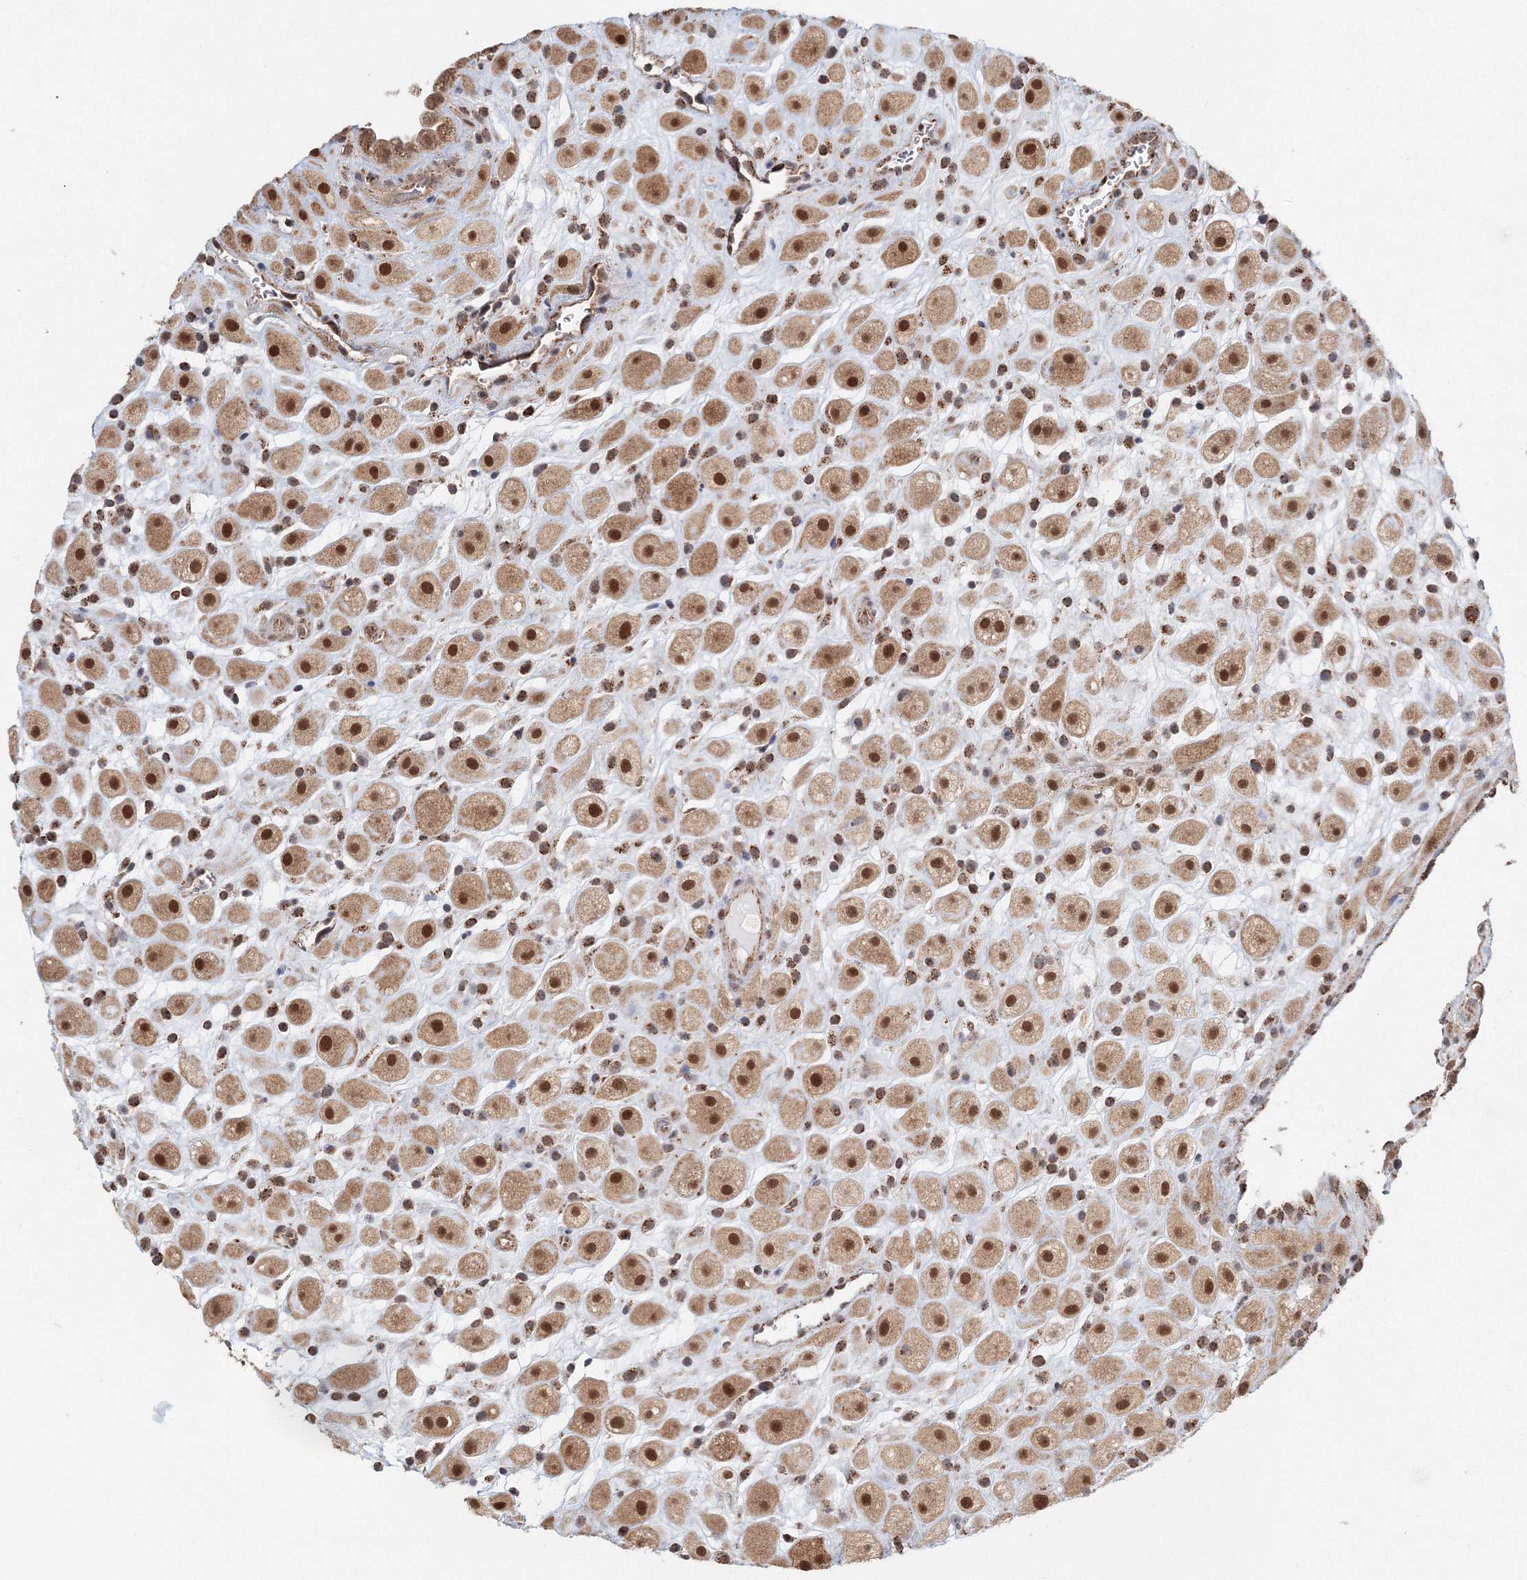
{"staining": {"intensity": "moderate", "quantity": ">75%", "location": "cytoplasmic/membranous,nuclear"}, "tissue": "placenta", "cell_type": "Decidual cells", "image_type": "normal", "snomed": [{"axis": "morphology", "description": "Normal tissue, NOS"}, {"axis": "topography", "description": "Placenta"}], "caption": "This histopathology image shows normal placenta stained with immunohistochemistry (IHC) to label a protein in brown. The cytoplasmic/membranous,nuclear of decidual cells show moderate positivity for the protein. Nuclei are counter-stained blue.", "gene": "PSMD6", "patient": {"sex": "female", "age": 35}}